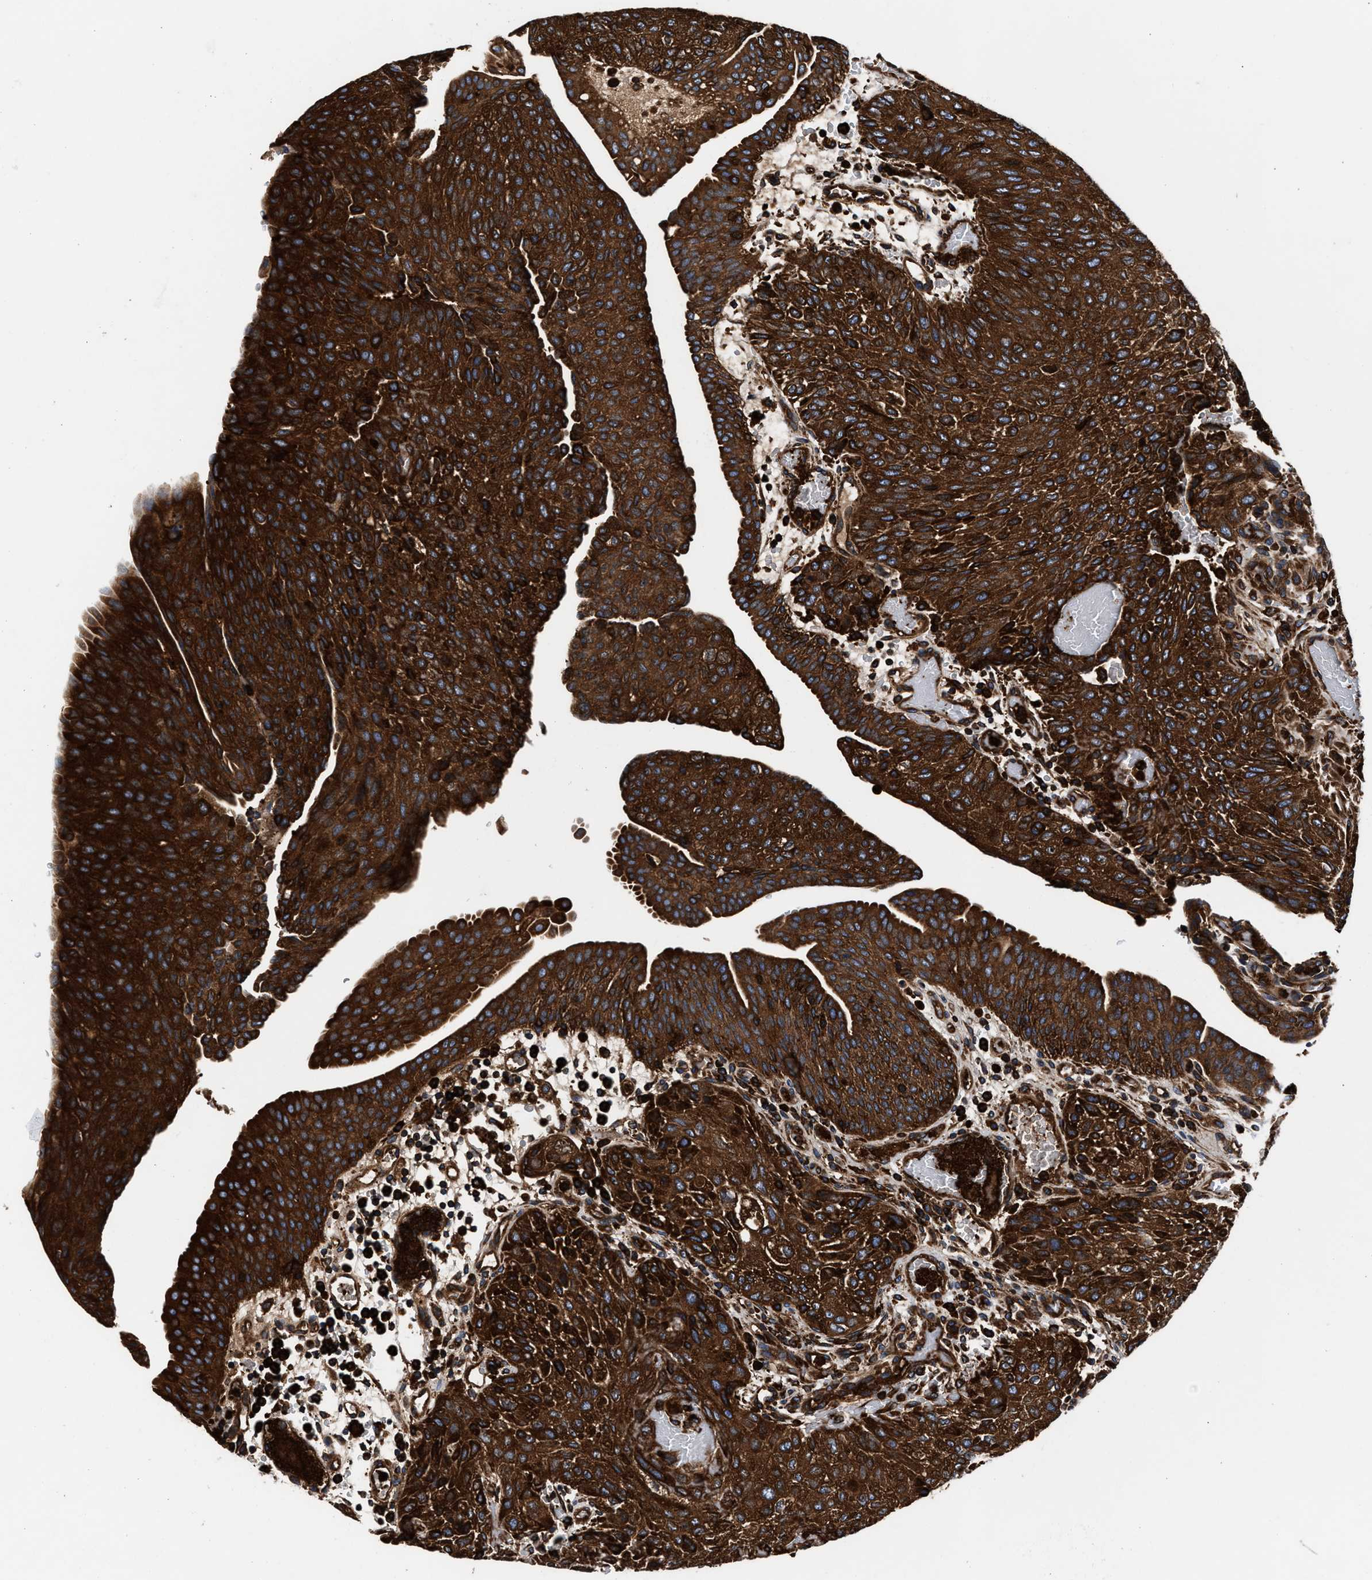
{"staining": {"intensity": "strong", "quantity": ">75%", "location": "cytoplasmic/membranous"}, "tissue": "urothelial cancer", "cell_type": "Tumor cells", "image_type": "cancer", "snomed": [{"axis": "morphology", "description": "Urothelial carcinoma, Low grade"}, {"axis": "morphology", "description": "Urothelial carcinoma, High grade"}, {"axis": "topography", "description": "Urinary bladder"}], "caption": "Urothelial cancer stained with a protein marker demonstrates strong staining in tumor cells.", "gene": "KYAT1", "patient": {"sex": "male", "age": 35}}